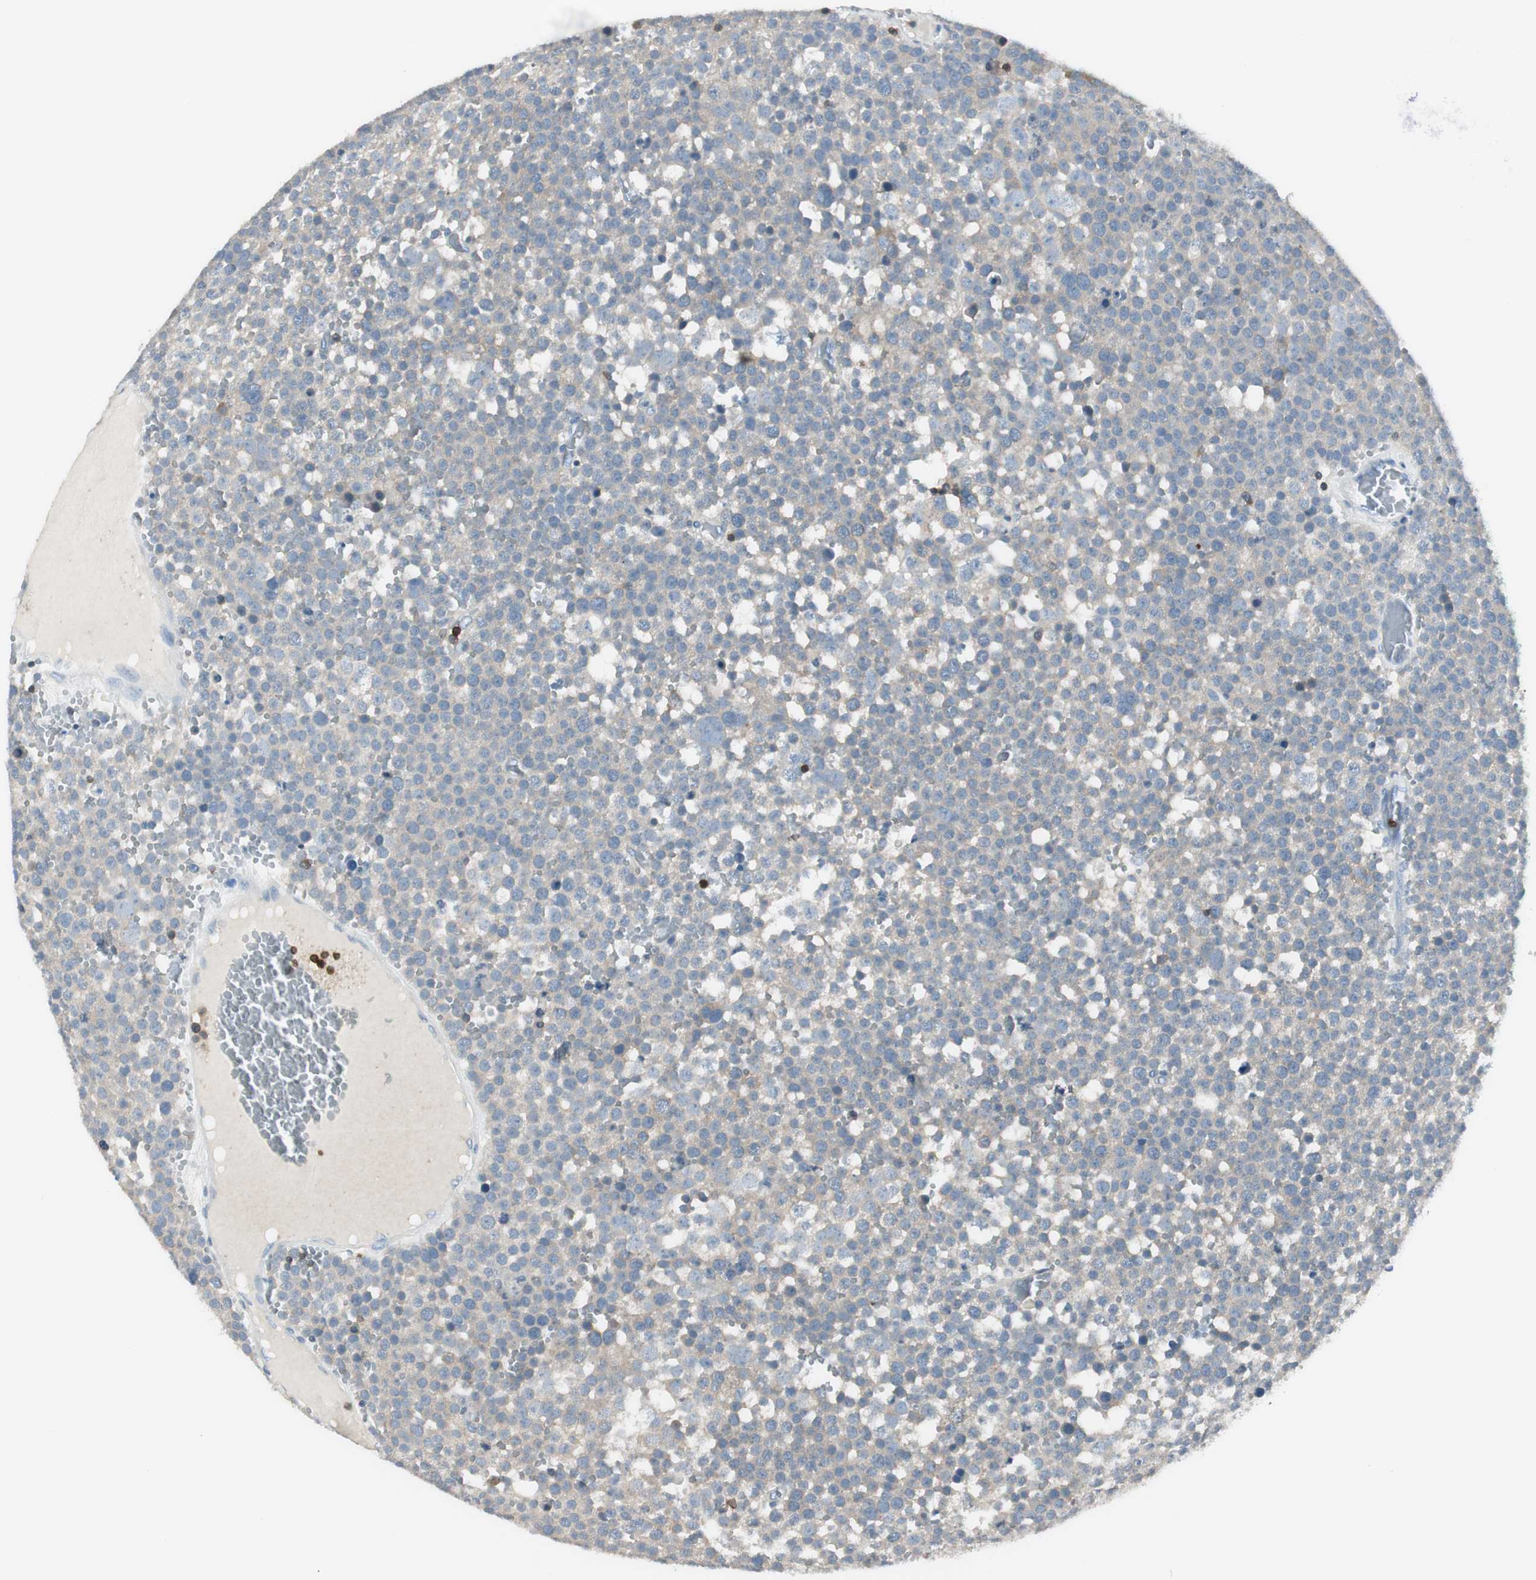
{"staining": {"intensity": "weak", "quantity": "<25%", "location": "cytoplasmic/membranous"}, "tissue": "testis cancer", "cell_type": "Tumor cells", "image_type": "cancer", "snomed": [{"axis": "morphology", "description": "Seminoma, NOS"}, {"axis": "topography", "description": "Testis"}], "caption": "A high-resolution photomicrograph shows immunohistochemistry staining of testis cancer, which demonstrates no significant staining in tumor cells. Nuclei are stained in blue.", "gene": "SLC9A3R1", "patient": {"sex": "male", "age": 71}}